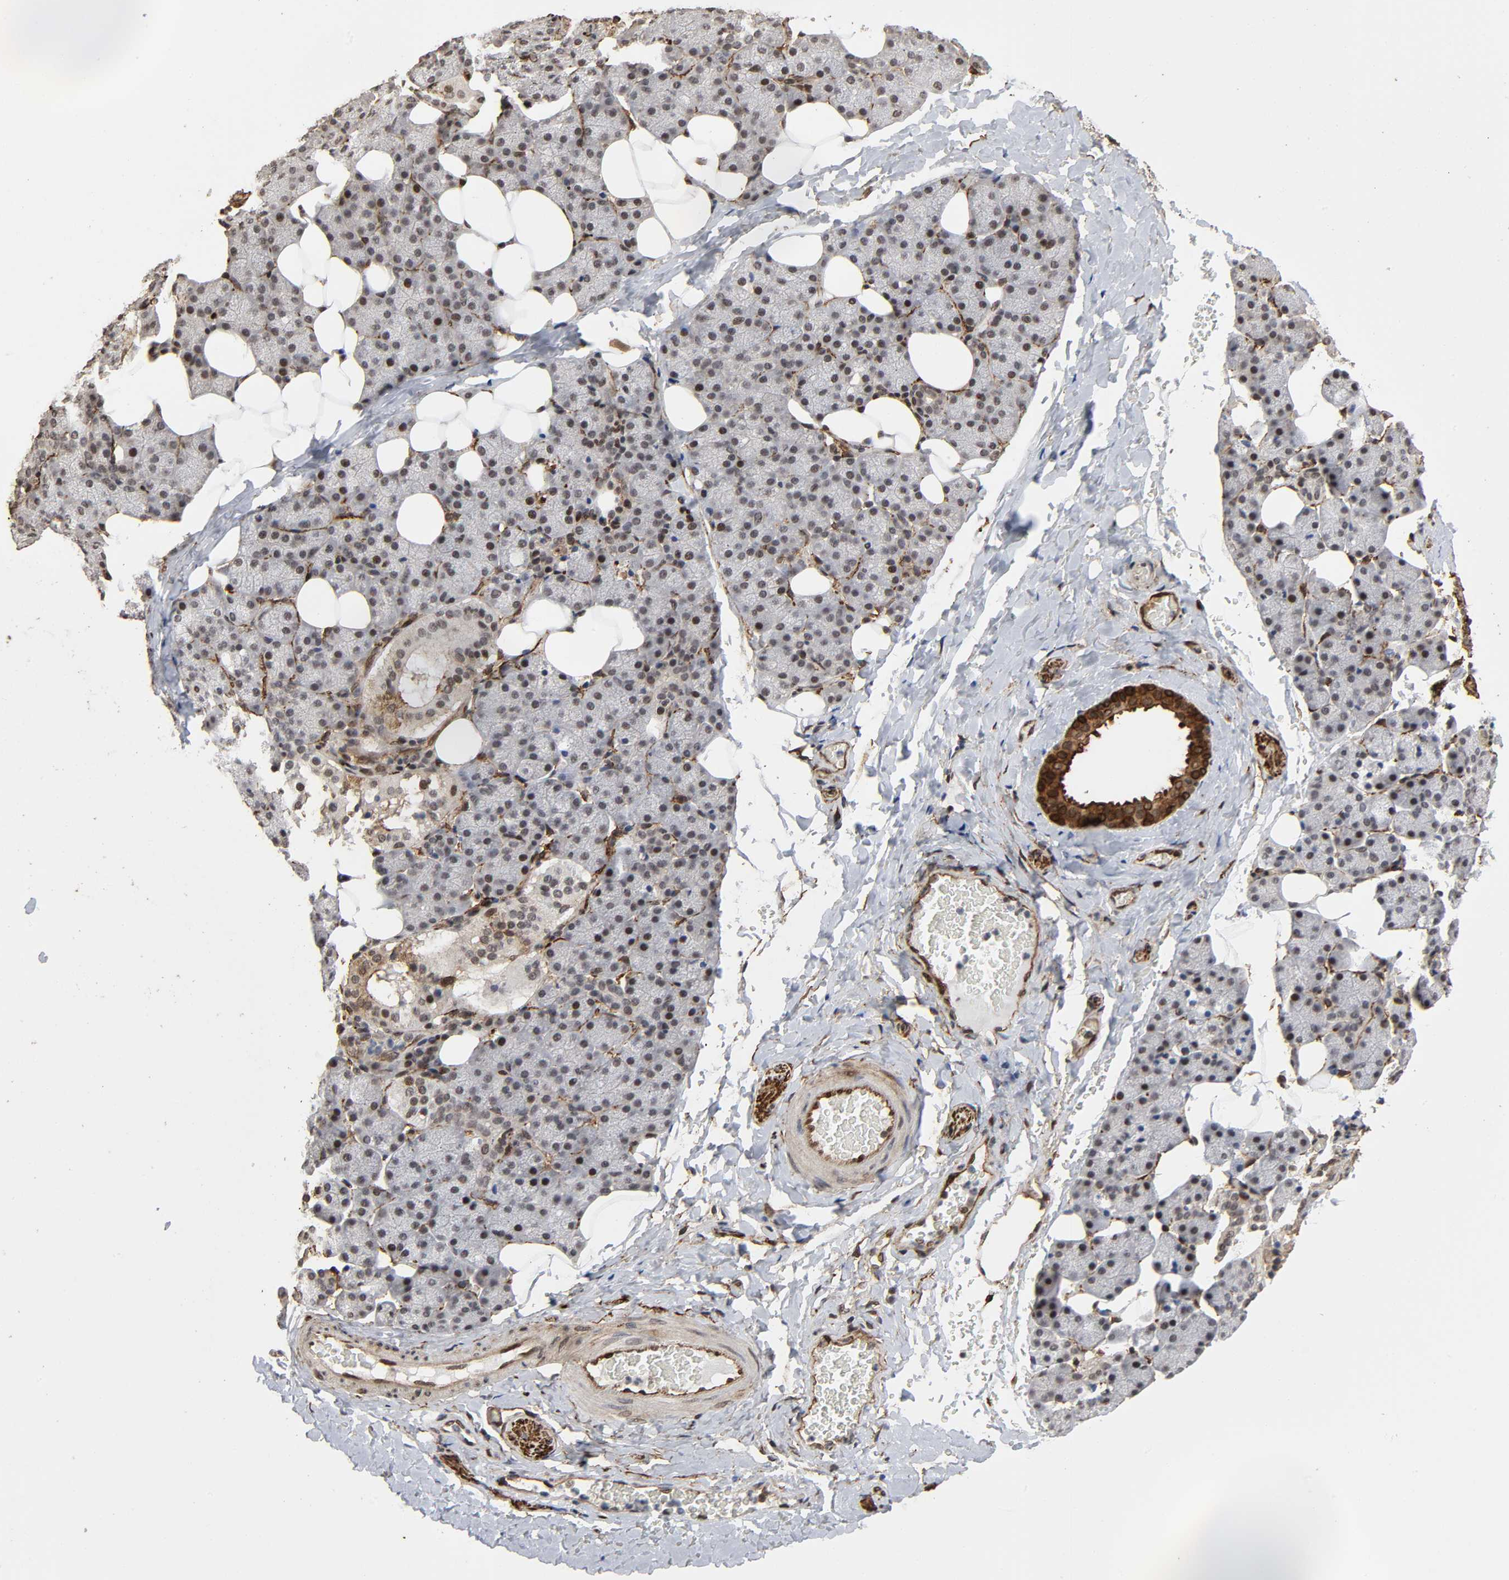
{"staining": {"intensity": "weak", "quantity": "25%-75%", "location": "cytoplasmic/membranous,nuclear"}, "tissue": "salivary gland", "cell_type": "Glandular cells", "image_type": "normal", "snomed": [{"axis": "morphology", "description": "Normal tissue, NOS"}, {"axis": "topography", "description": "Lymph node"}, {"axis": "topography", "description": "Salivary gland"}], "caption": "Immunohistochemistry of unremarkable human salivary gland reveals low levels of weak cytoplasmic/membranous,nuclear positivity in approximately 25%-75% of glandular cells.", "gene": "AHNAK2", "patient": {"sex": "male", "age": 8}}